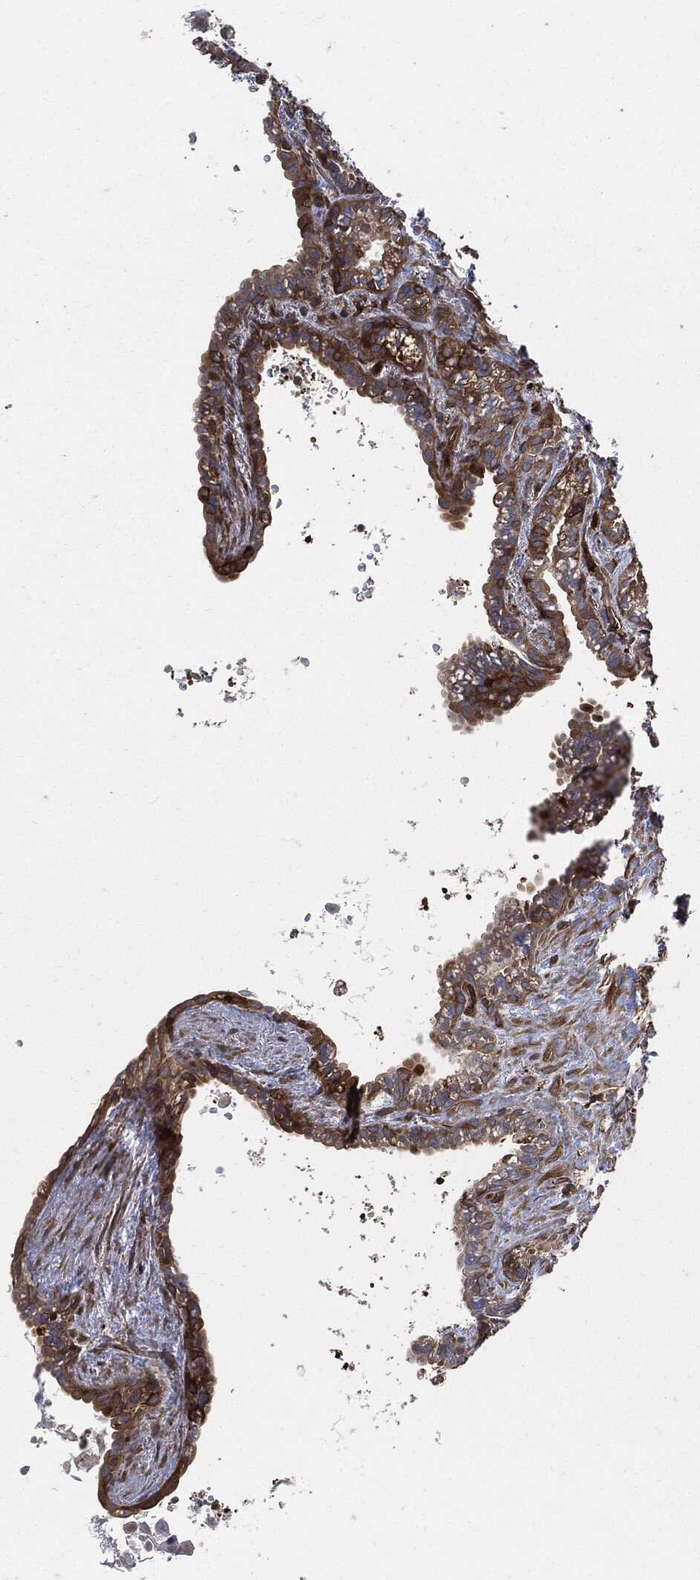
{"staining": {"intensity": "moderate", "quantity": ">75%", "location": "cytoplasmic/membranous"}, "tissue": "seminal vesicle", "cell_type": "Glandular cells", "image_type": "normal", "snomed": [{"axis": "morphology", "description": "Normal tissue, NOS"}, {"axis": "morphology", "description": "Urothelial carcinoma, NOS"}, {"axis": "topography", "description": "Urinary bladder"}, {"axis": "topography", "description": "Seminal veicle"}], "caption": "Immunohistochemistry image of benign seminal vesicle: seminal vesicle stained using immunohistochemistry (IHC) demonstrates medium levels of moderate protein expression localized specifically in the cytoplasmic/membranous of glandular cells, appearing as a cytoplasmic/membranous brown color.", "gene": "XPNPEP1", "patient": {"sex": "male", "age": 76}}